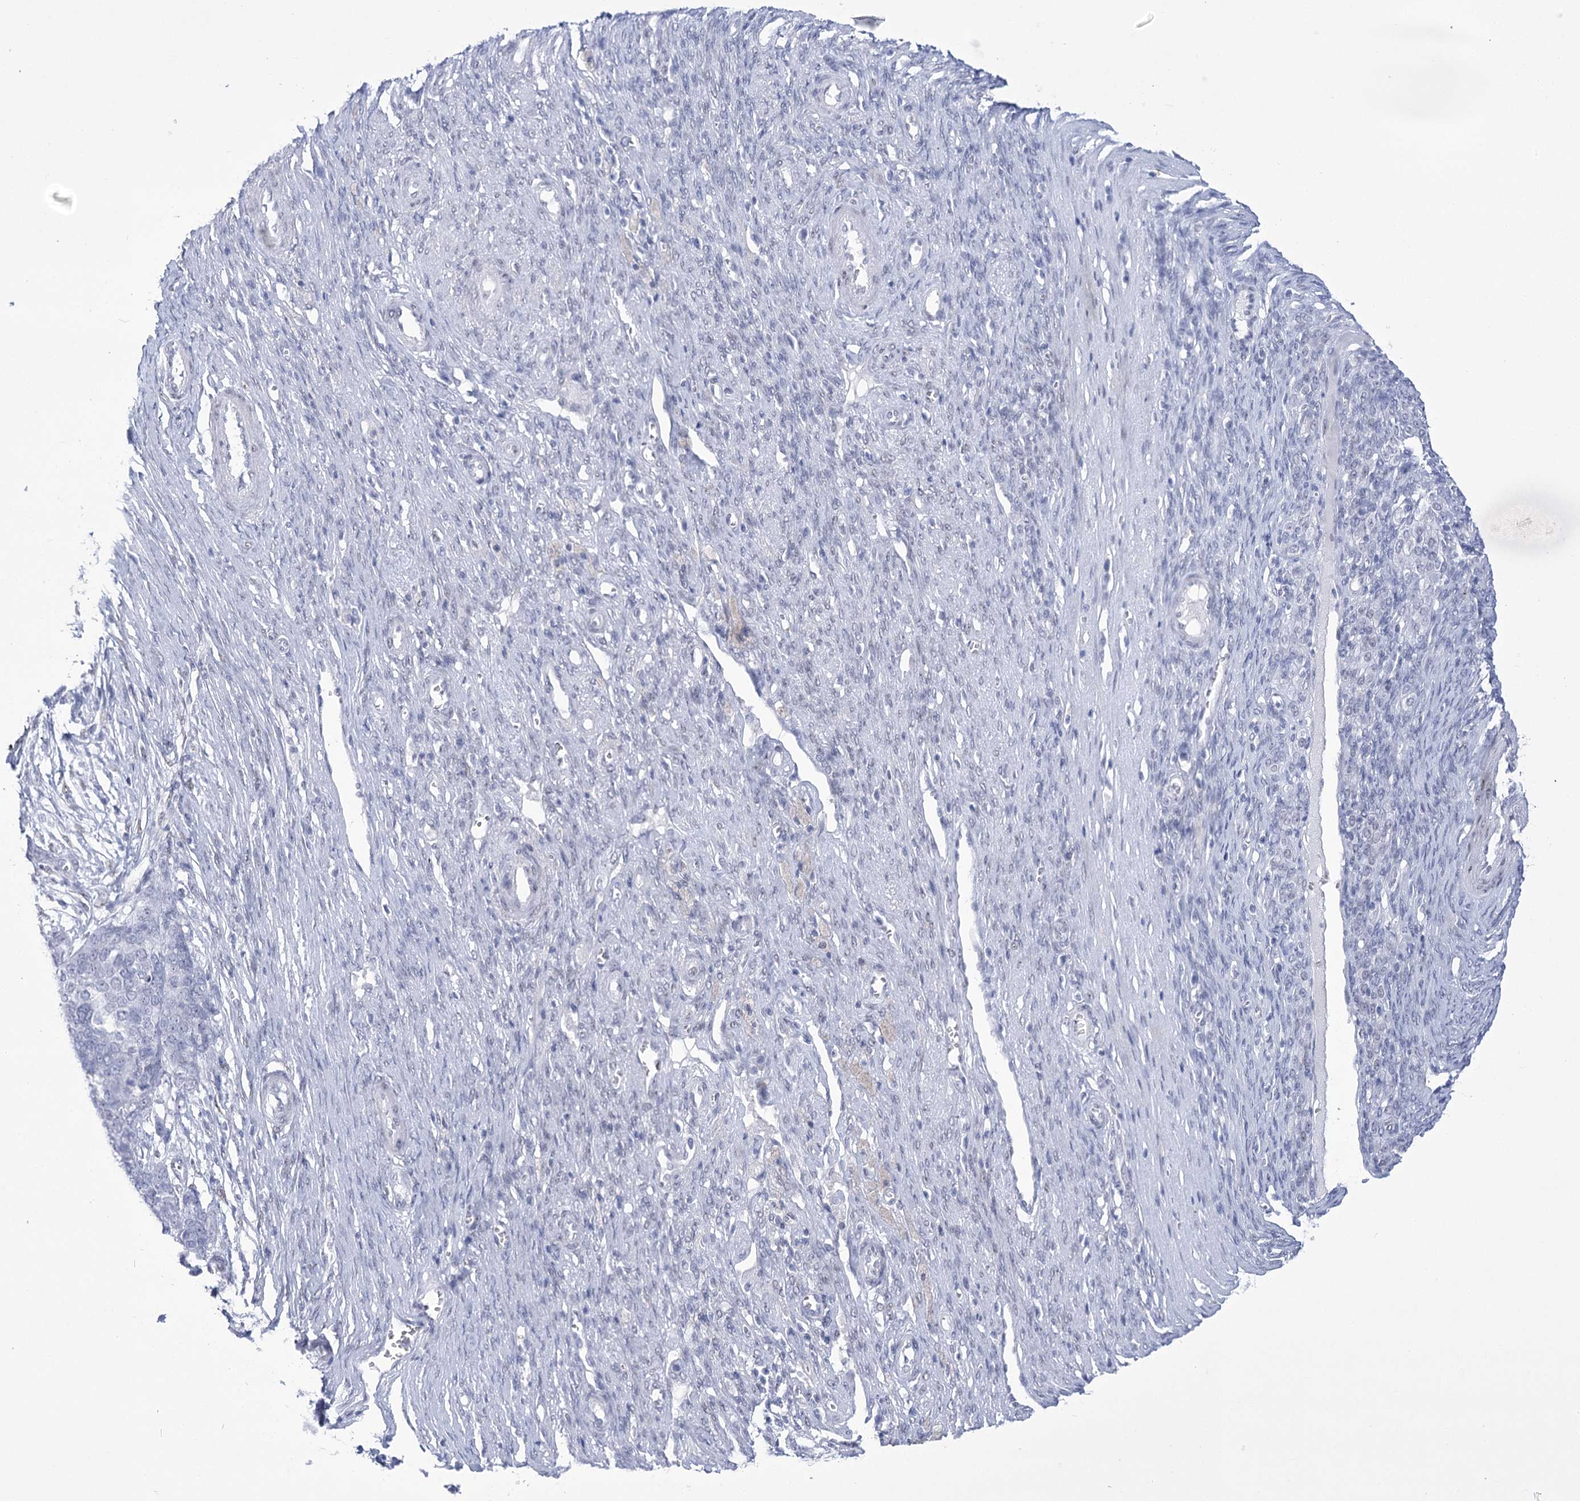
{"staining": {"intensity": "negative", "quantity": "none", "location": "none"}, "tissue": "ovarian cancer", "cell_type": "Tumor cells", "image_type": "cancer", "snomed": [{"axis": "morphology", "description": "Cystadenocarcinoma, serous, NOS"}, {"axis": "topography", "description": "Ovary"}], "caption": "DAB immunohistochemical staining of ovarian cancer (serous cystadenocarcinoma) shows no significant expression in tumor cells.", "gene": "HORMAD1", "patient": {"sex": "female", "age": 44}}